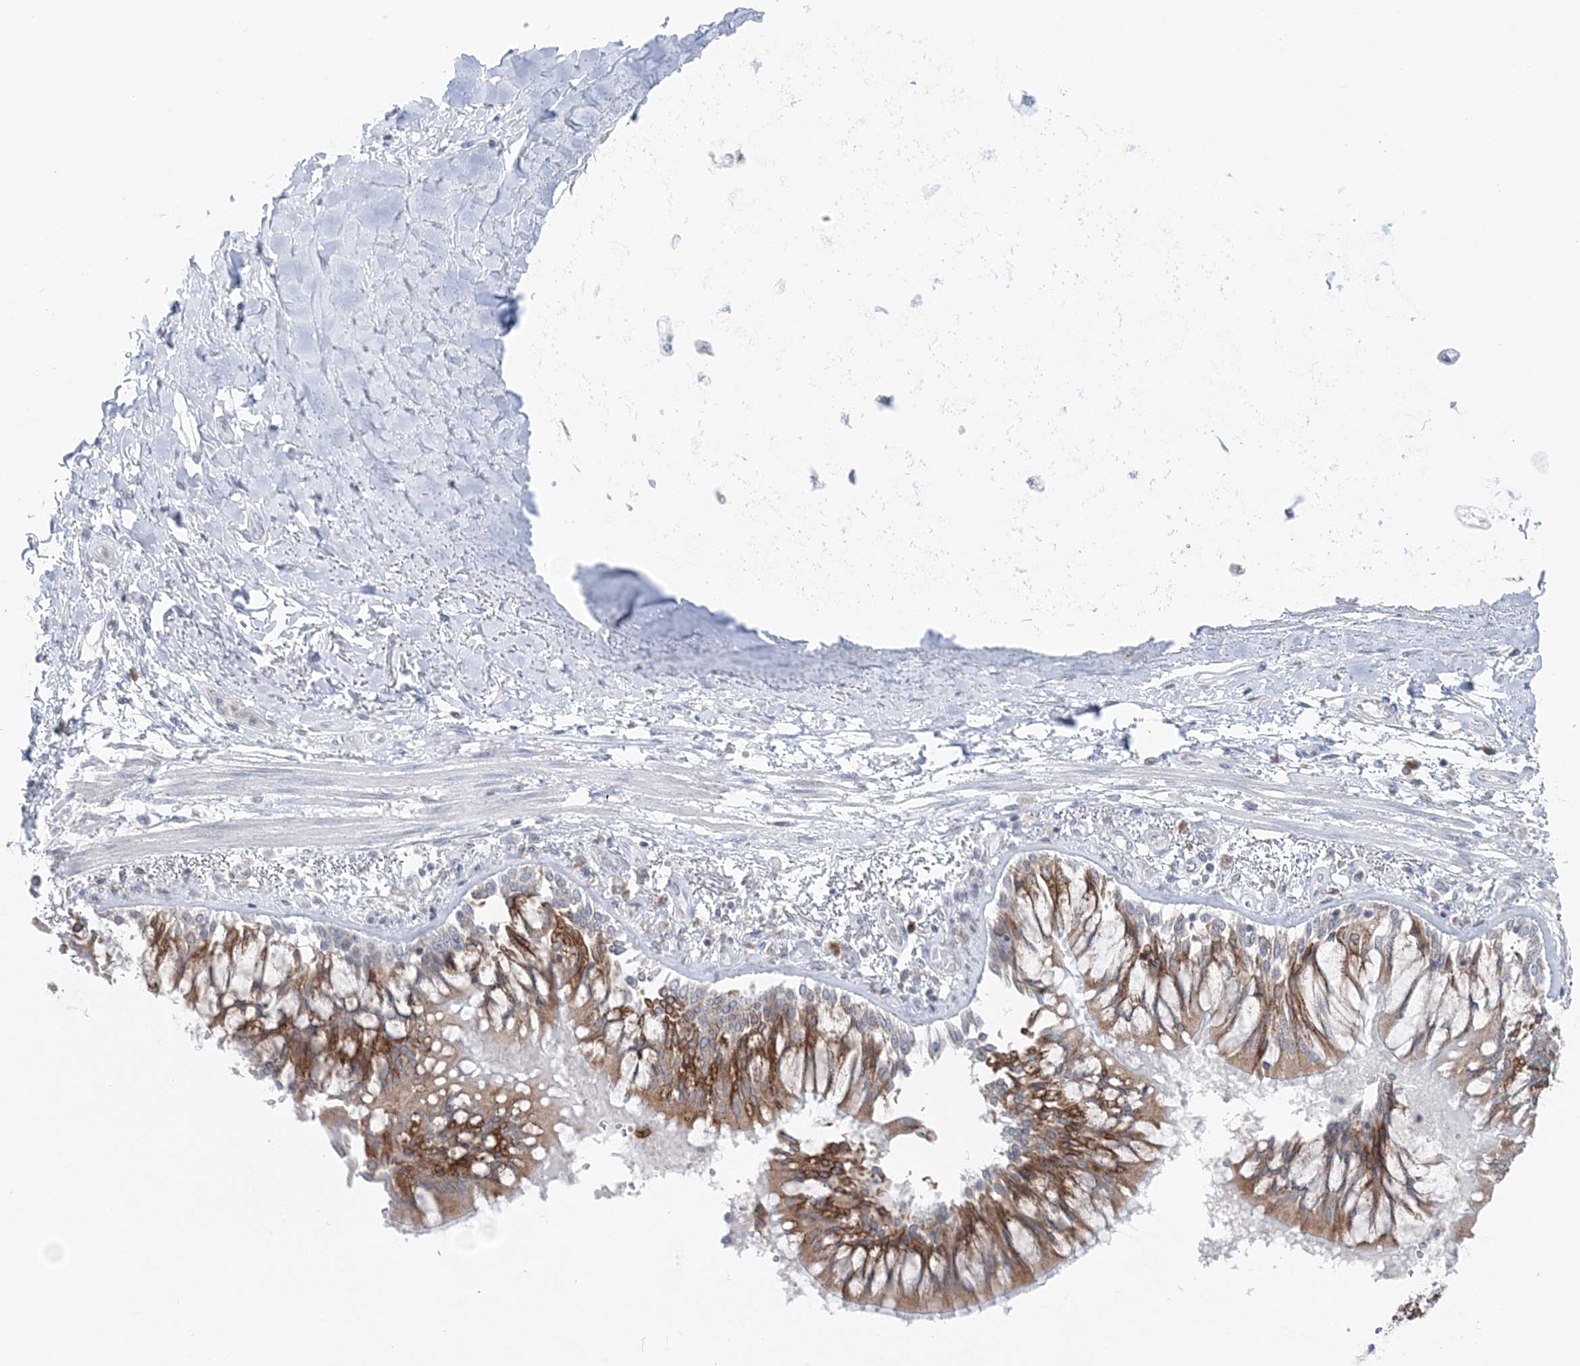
{"staining": {"intensity": "moderate", "quantity": "<25%", "location": "cytoplasmic/membranous"}, "tissue": "adipose tissue", "cell_type": "Adipocytes", "image_type": "normal", "snomed": [{"axis": "morphology", "description": "Normal tissue, NOS"}, {"axis": "topography", "description": "Cartilage tissue"}, {"axis": "topography", "description": "Bronchus"}, {"axis": "topography", "description": "Lung"}, {"axis": "topography", "description": "Peripheral nerve tissue"}], "caption": "Normal adipose tissue reveals moderate cytoplasmic/membranous positivity in approximately <25% of adipocytes, visualized by immunohistochemistry.", "gene": "TMED10", "patient": {"sex": "female", "age": 49}}